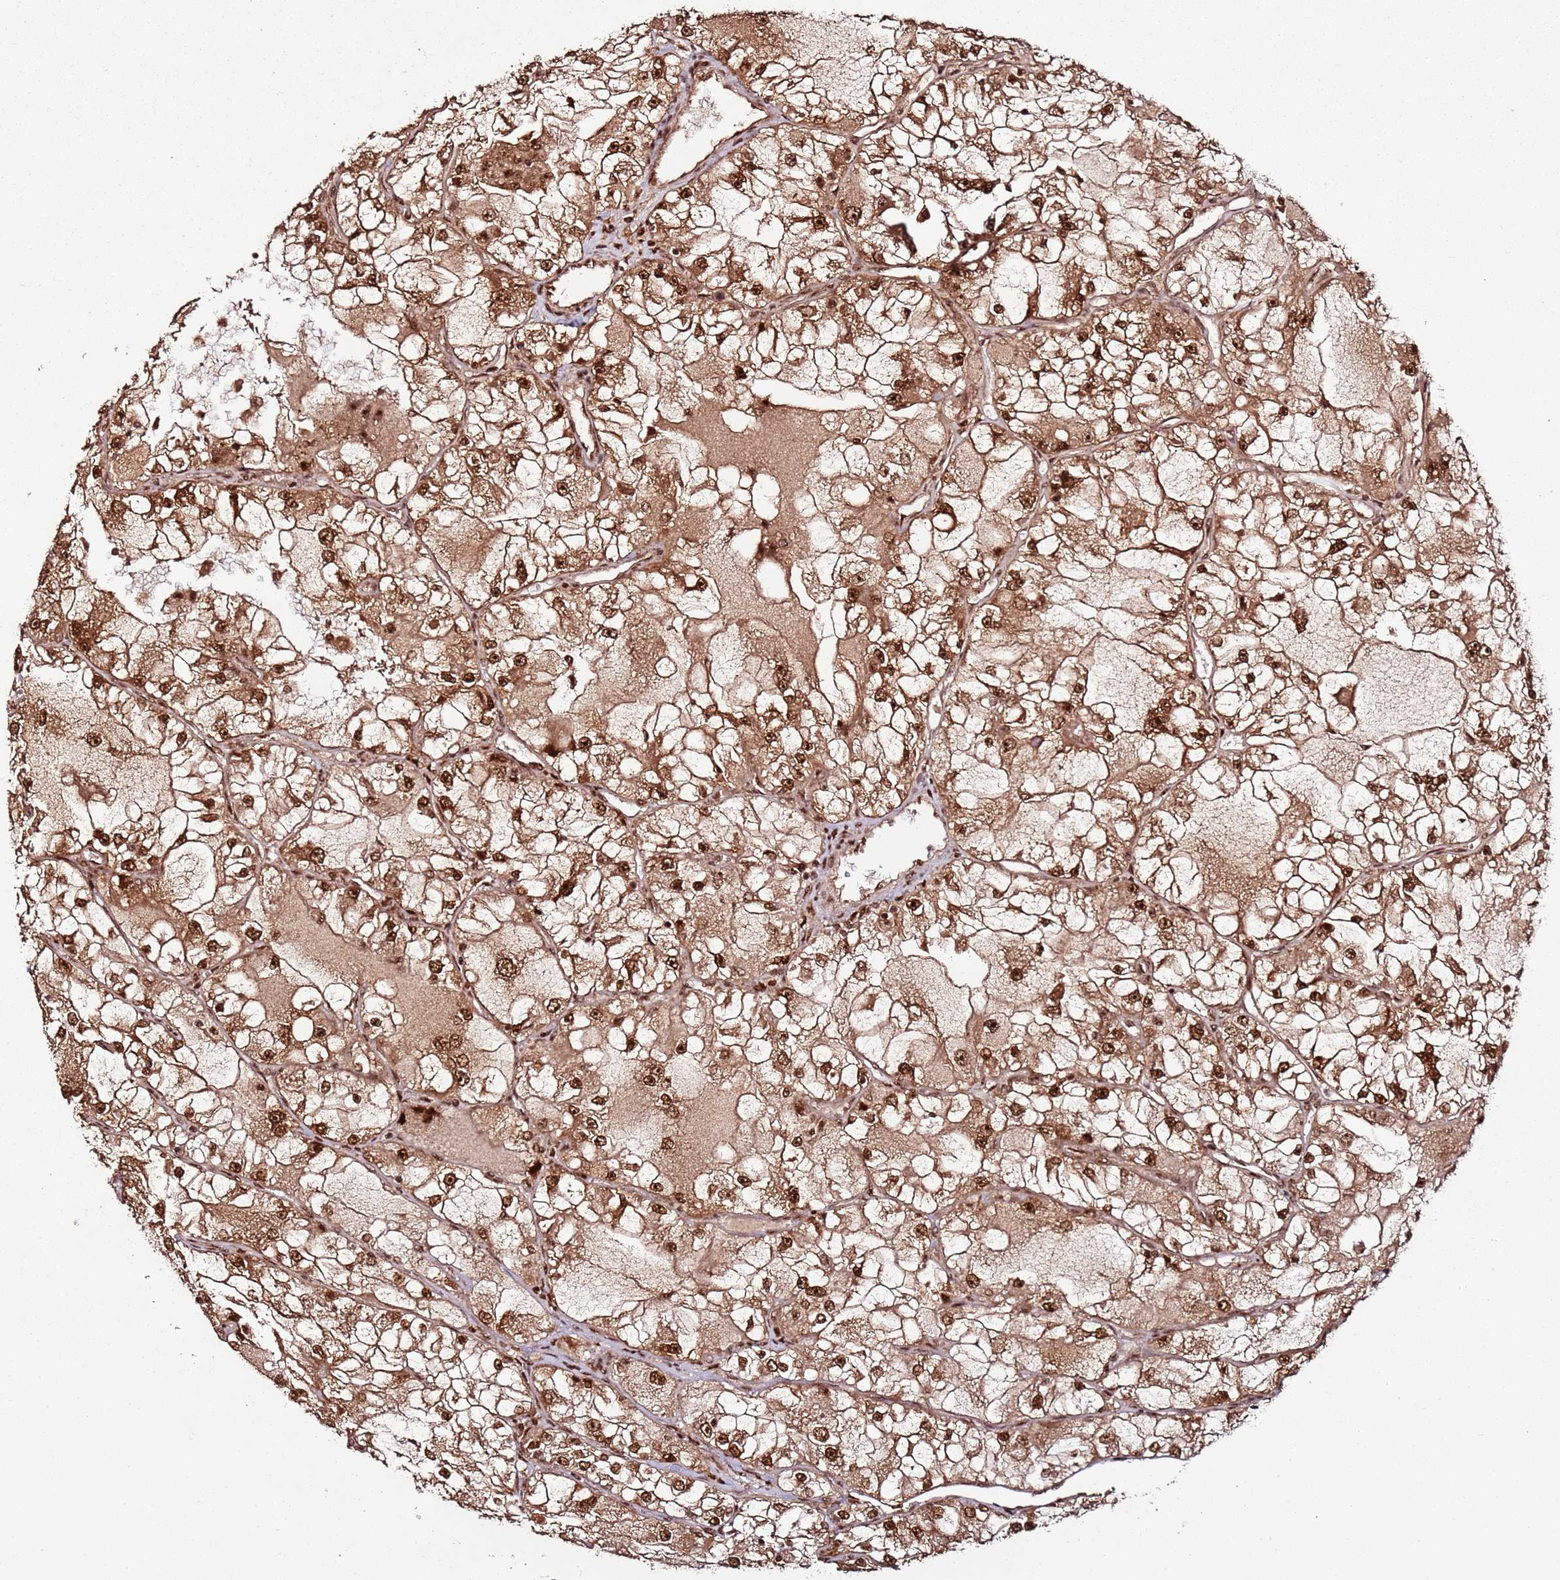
{"staining": {"intensity": "strong", "quantity": ">75%", "location": "nuclear"}, "tissue": "renal cancer", "cell_type": "Tumor cells", "image_type": "cancer", "snomed": [{"axis": "morphology", "description": "Adenocarcinoma, NOS"}, {"axis": "topography", "description": "Kidney"}], "caption": "A micrograph of renal adenocarcinoma stained for a protein reveals strong nuclear brown staining in tumor cells.", "gene": "XRN2", "patient": {"sex": "female", "age": 72}}